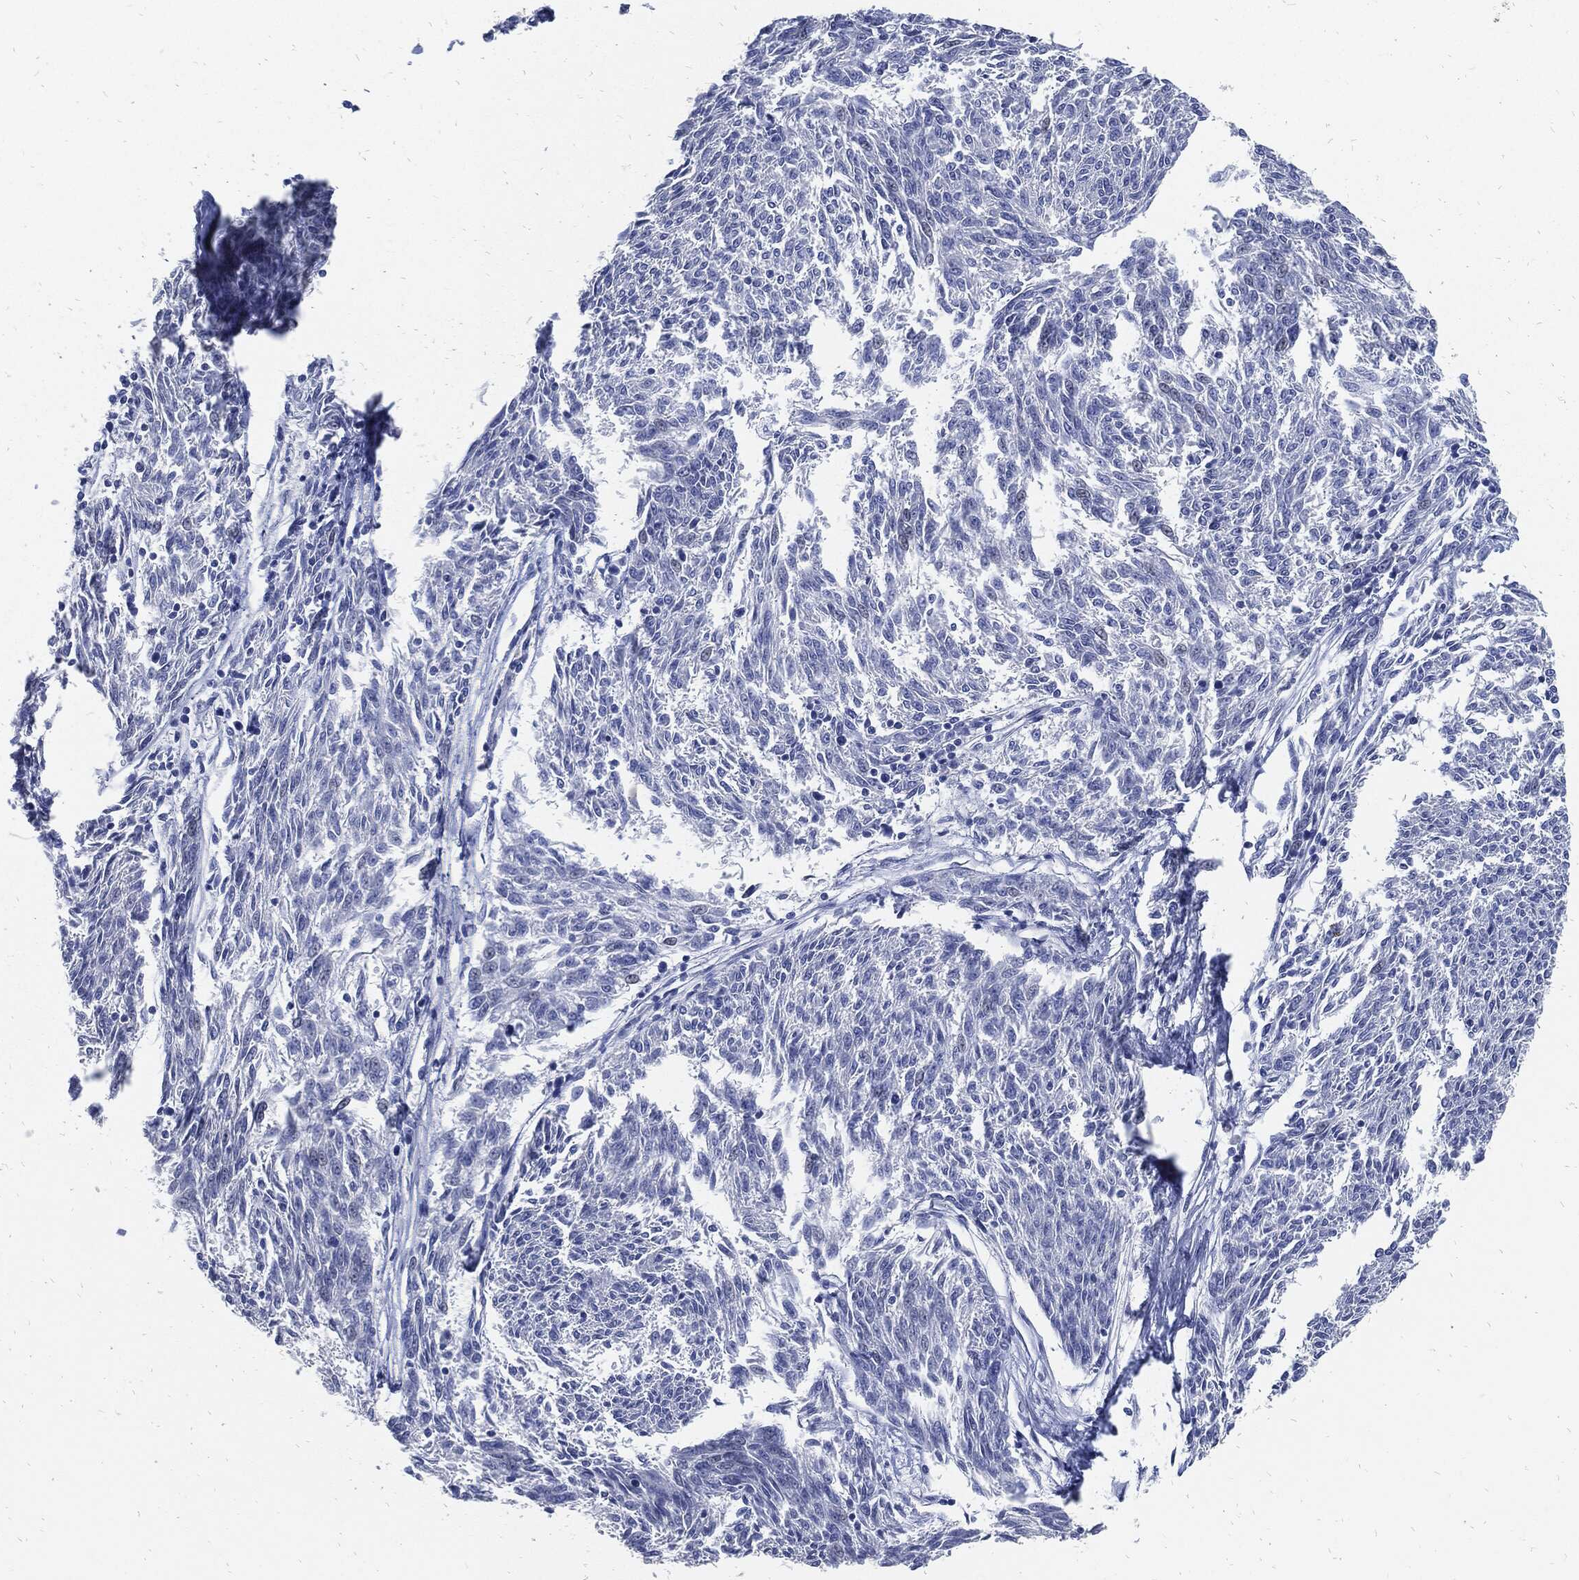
{"staining": {"intensity": "negative", "quantity": "none", "location": "none"}, "tissue": "melanoma", "cell_type": "Tumor cells", "image_type": "cancer", "snomed": [{"axis": "morphology", "description": "Malignant melanoma, NOS"}, {"axis": "topography", "description": "Skin"}], "caption": "An image of malignant melanoma stained for a protein reveals no brown staining in tumor cells. (DAB IHC, high magnification).", "gene": "FABP4", "patient": {"sex": "female", "age": 72}}